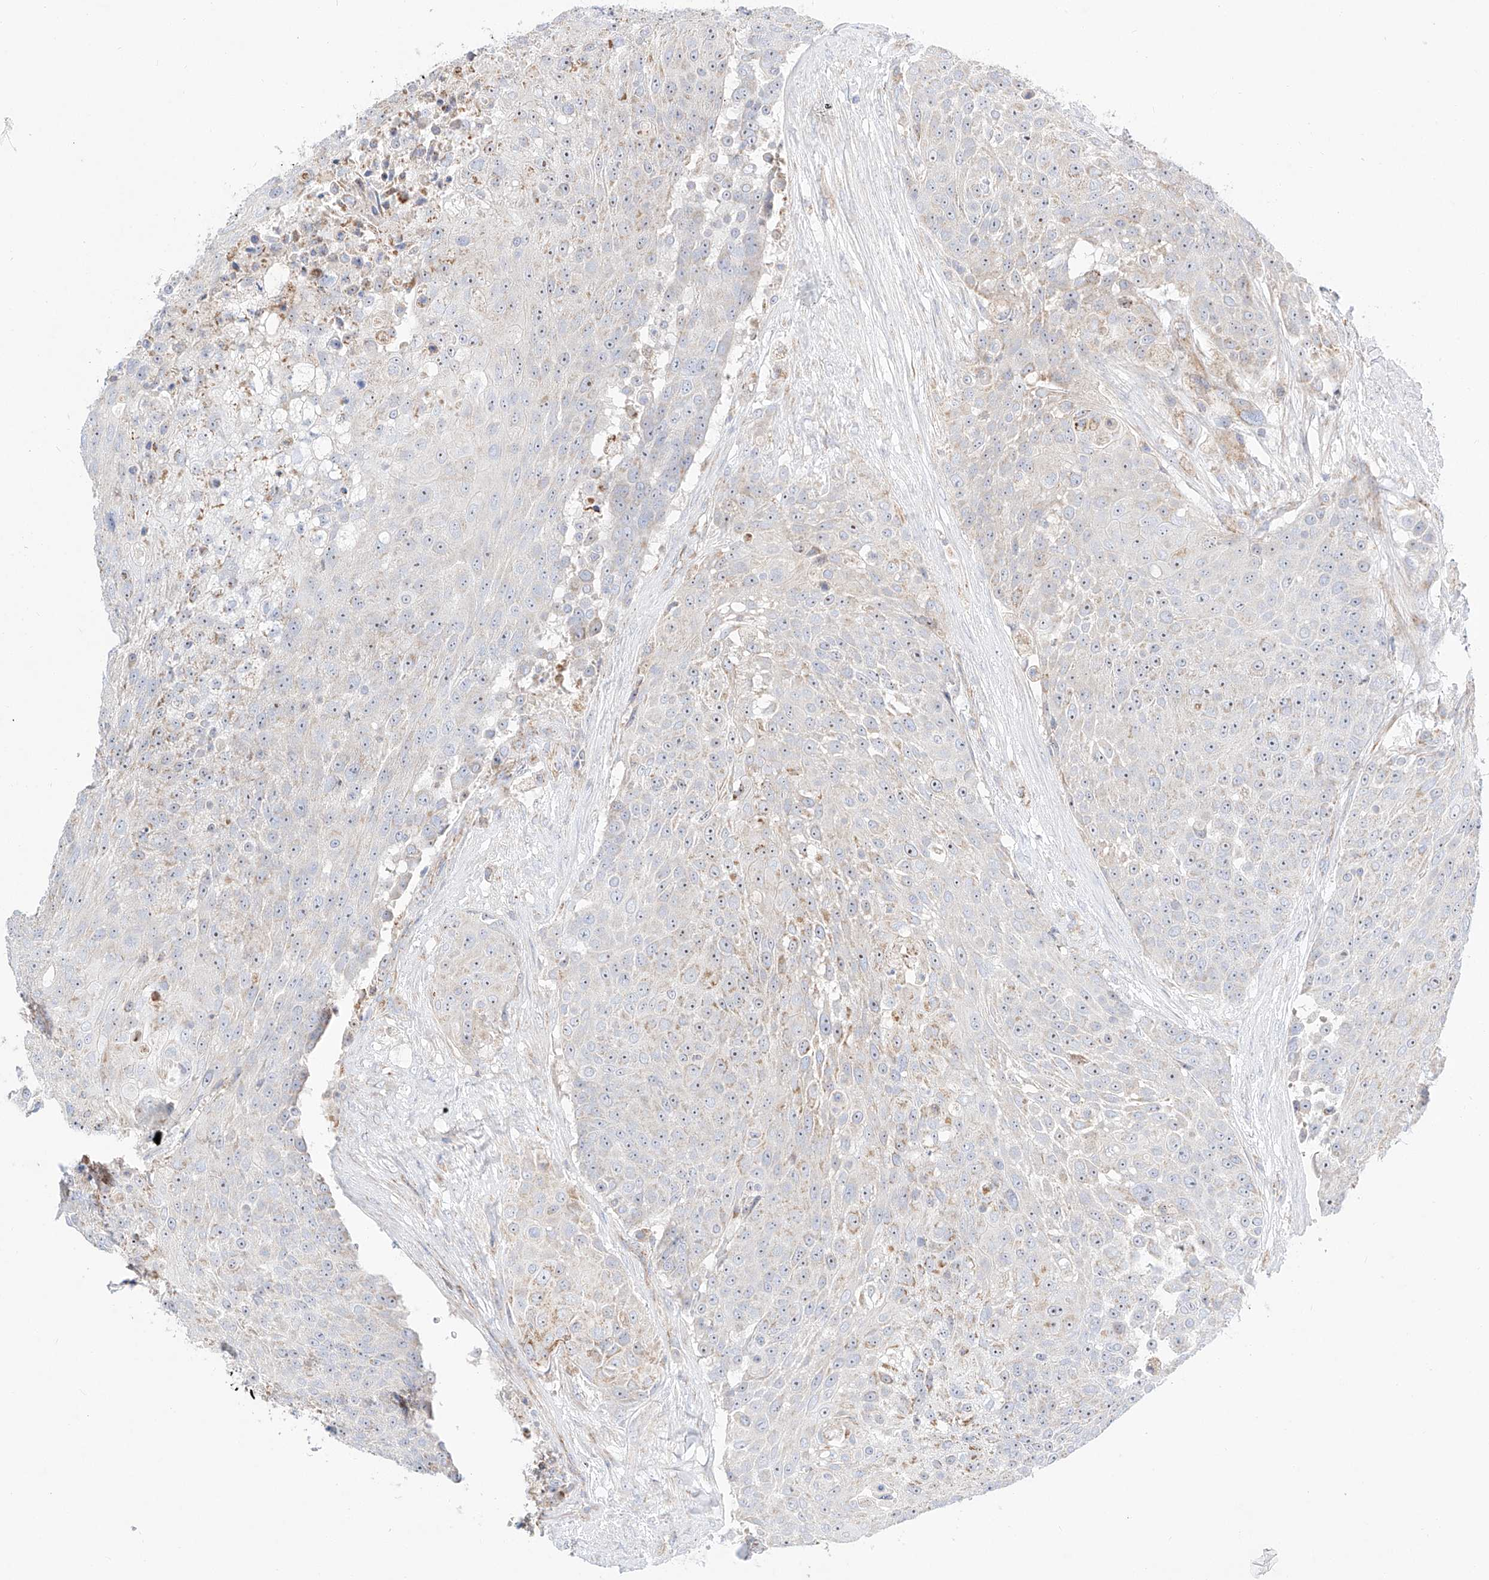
{"staining": {"intensity": "weak", "quantity": "<25%", "location": "cytoplasmic/membranous"}, "tissue": "urothelial cancer", "cell_type": "Tumor cells", "image_type": "cancer", "snomed": [{"axis": "morphology", "description": "Urothelial carcinoma, High grade"}, {"axis": "topography", "description": "Urinary bladder"}], "caption": "Tumor cells show no significant staining in urothelial cancer.", "gene": "CST9", "patient": {"sex": "female", "age": 63}}